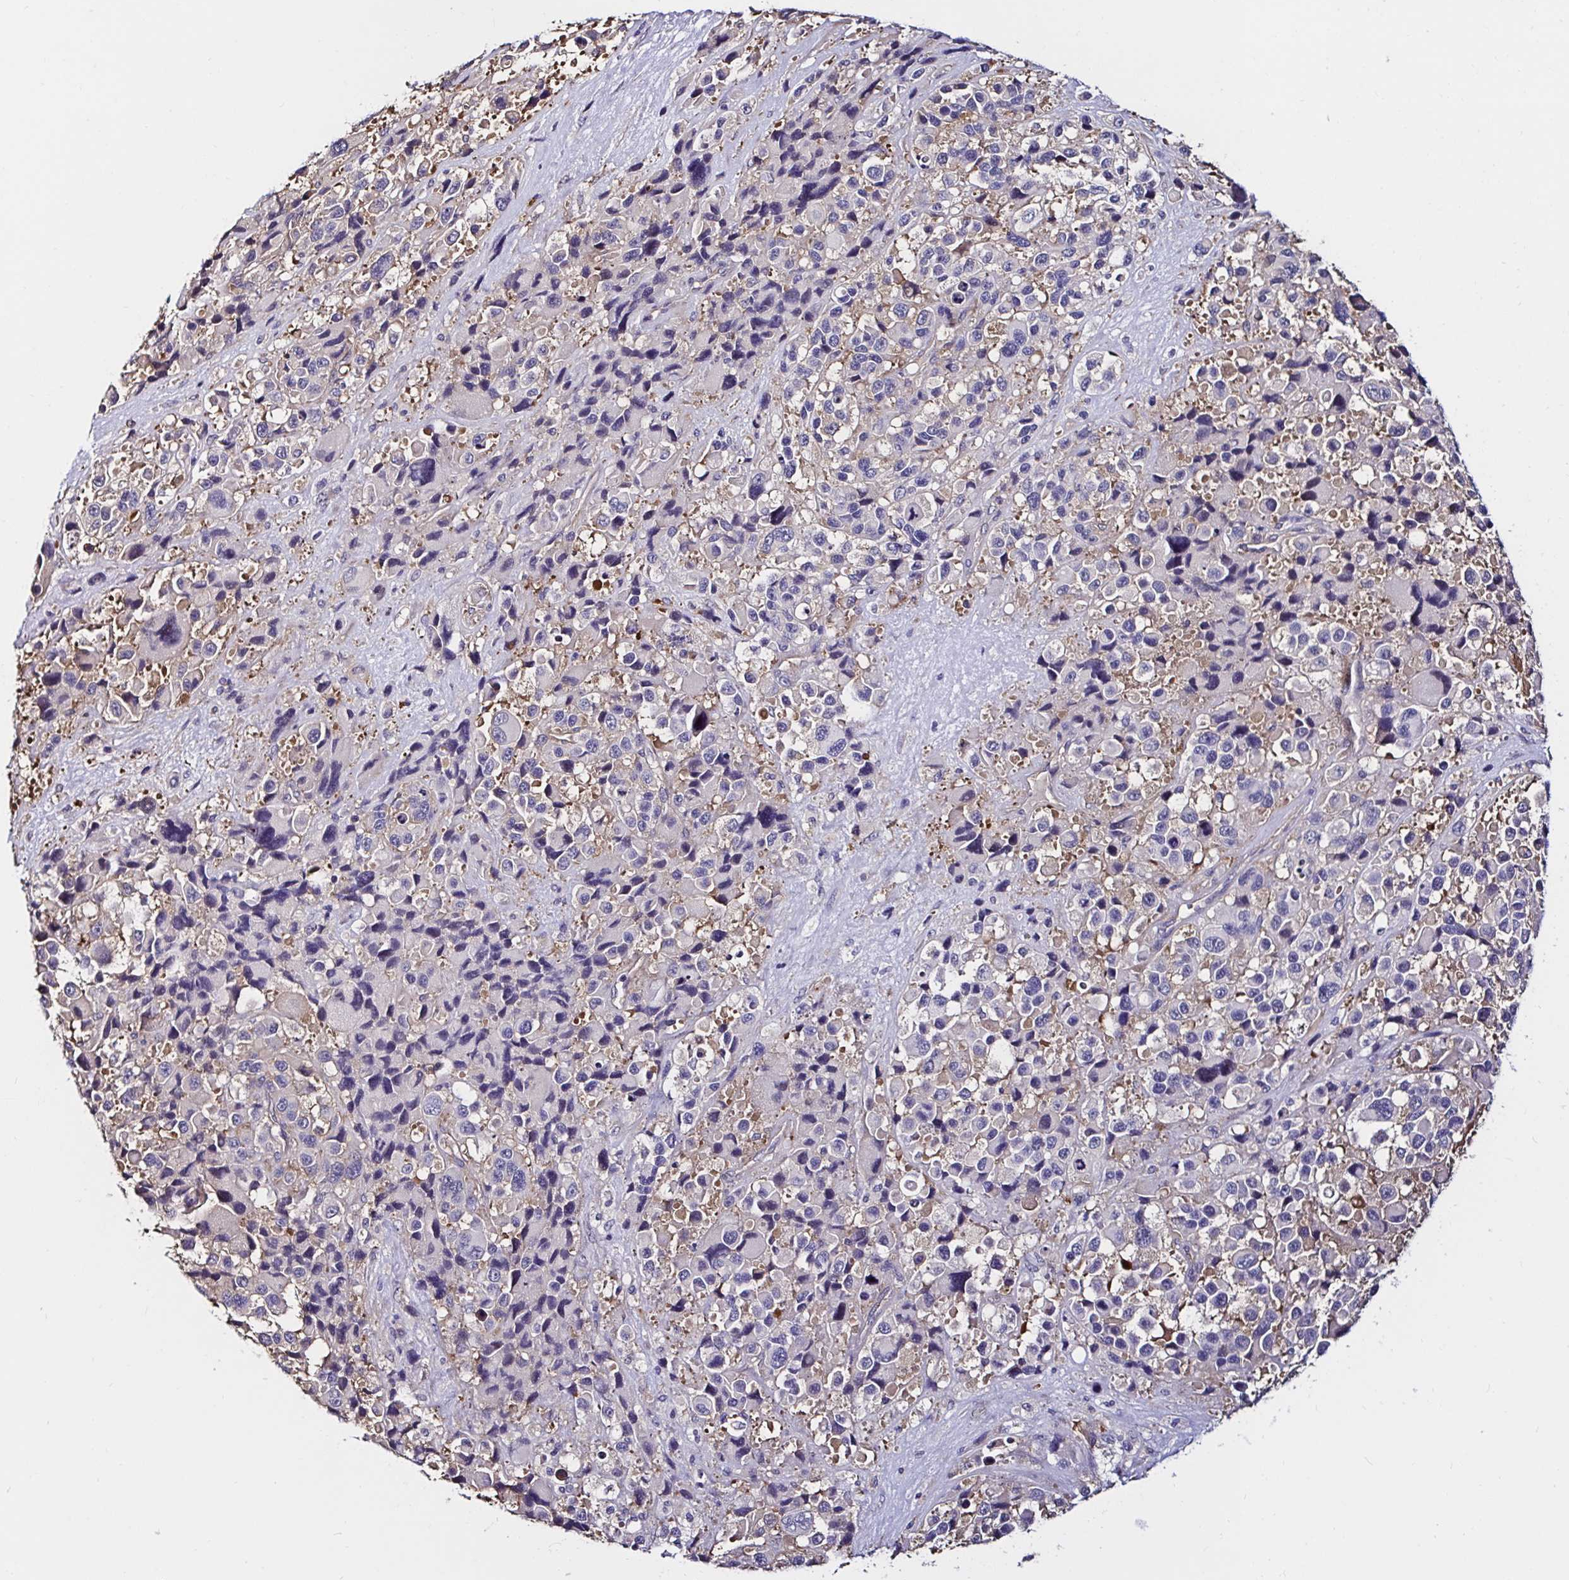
{"staining": {"intensity": "negative", "quantity": "none", "location": "none"}, "tissue": "melanoma", "cell_type": "Tumor cells", "image_type": "cancer", "snomed": [{"axis": "morphology", "description": "Malignant melanoma, Metastatic site"}, {"axis": "topography", "description": "Lymph node"}], "caption": "High power microscopy micrograph of an IHC image of melanoma, revealing no significant expression in tumor cells.", "gene": "RSRP1", "patient": {"sex": "female", "age": 65}}